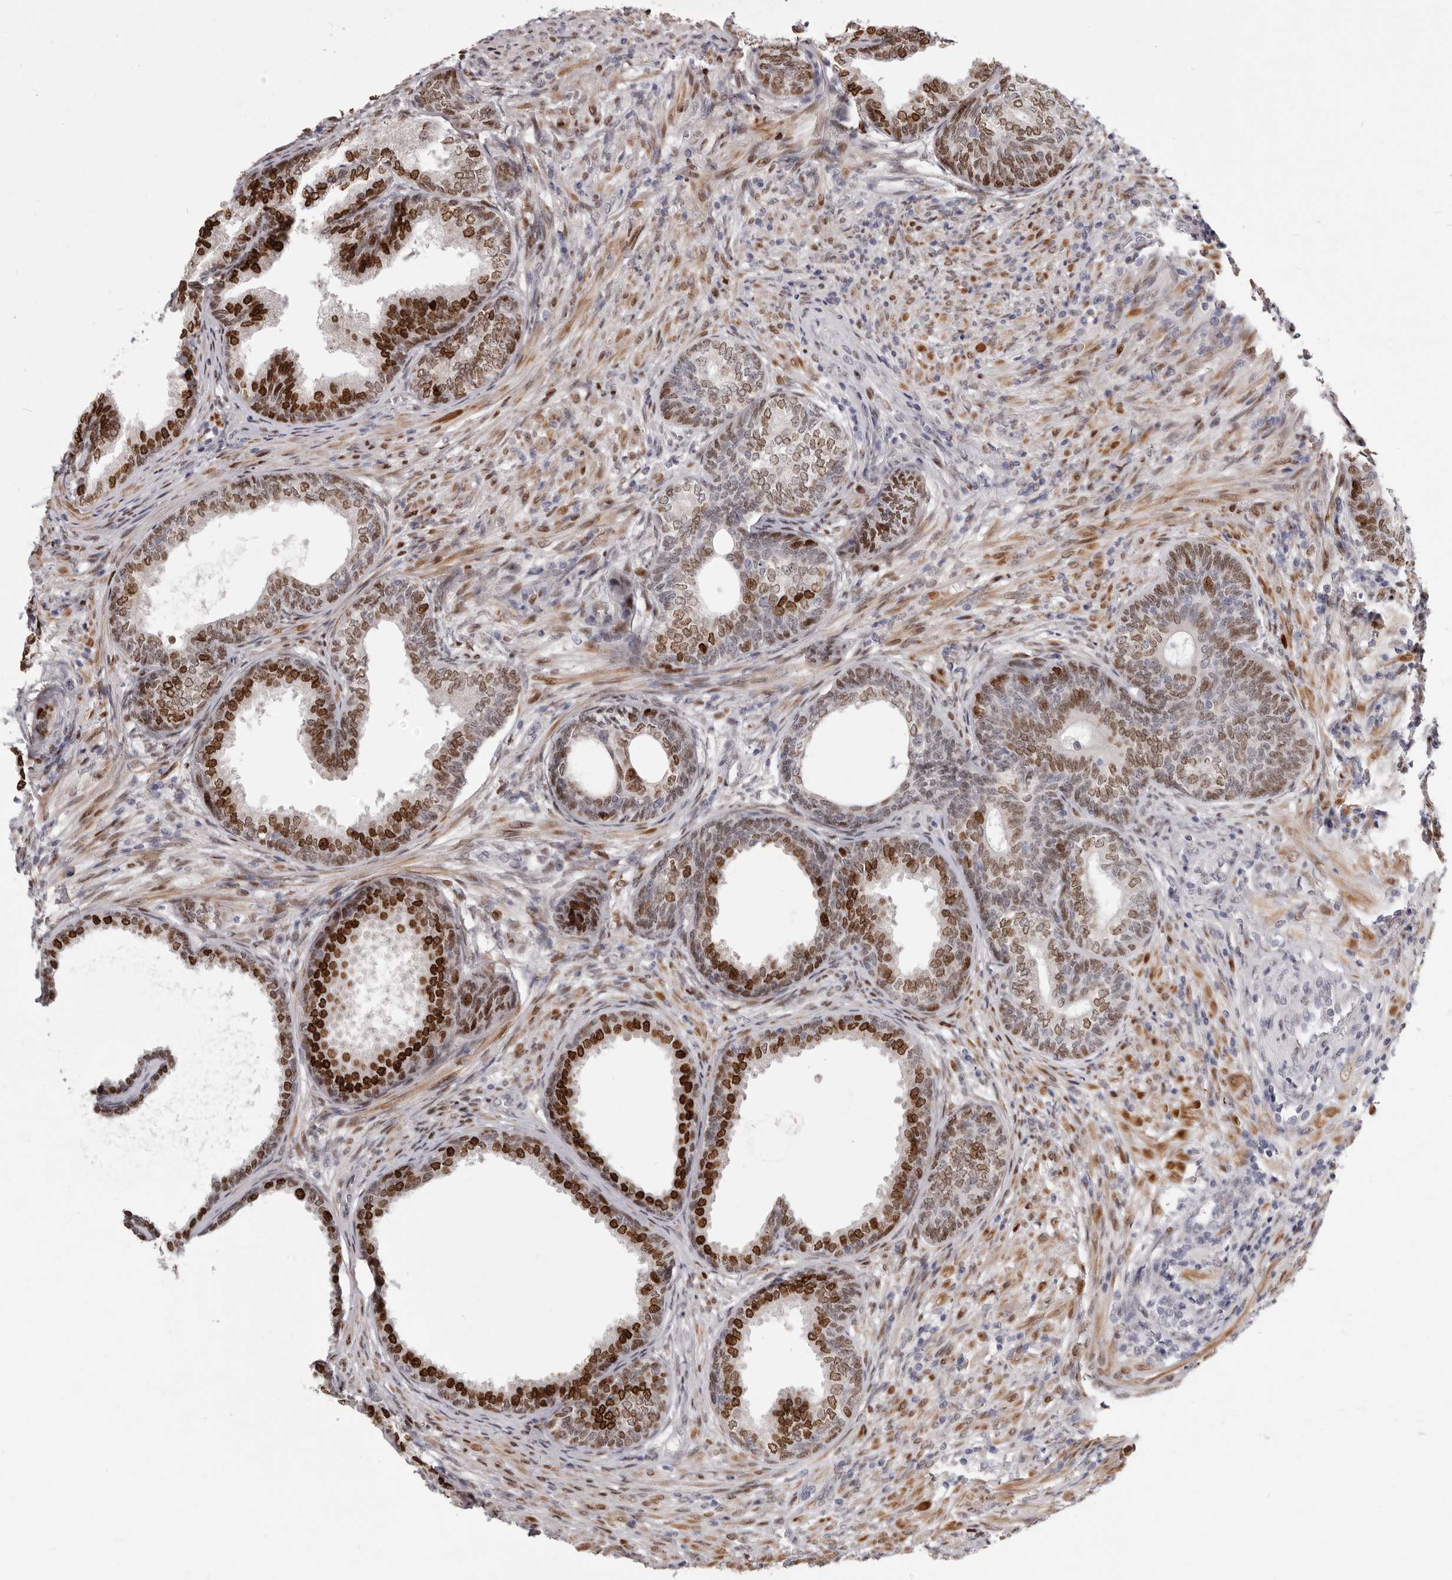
{"staining": {"intensity": "strong", "quantity": ">75%", "location": "nuclear"}, "tissue": "prostate", "cell_type": "Glandular cells", "image_type": "normal", "snomed": [{"axis": "morphology", "description": "Normal tissue, NOS"}, {"axis": "topography", "description": "Prostate"}], "caption": "This micrograph displays normal prostate stained with IHC to label a protein in brown. The nuclear of glandular cells show strong positivity for the protein. Nuclei are counter-stained blue.", "gene": "SRP19", "patient": {"sex": "male", "age": 76}}